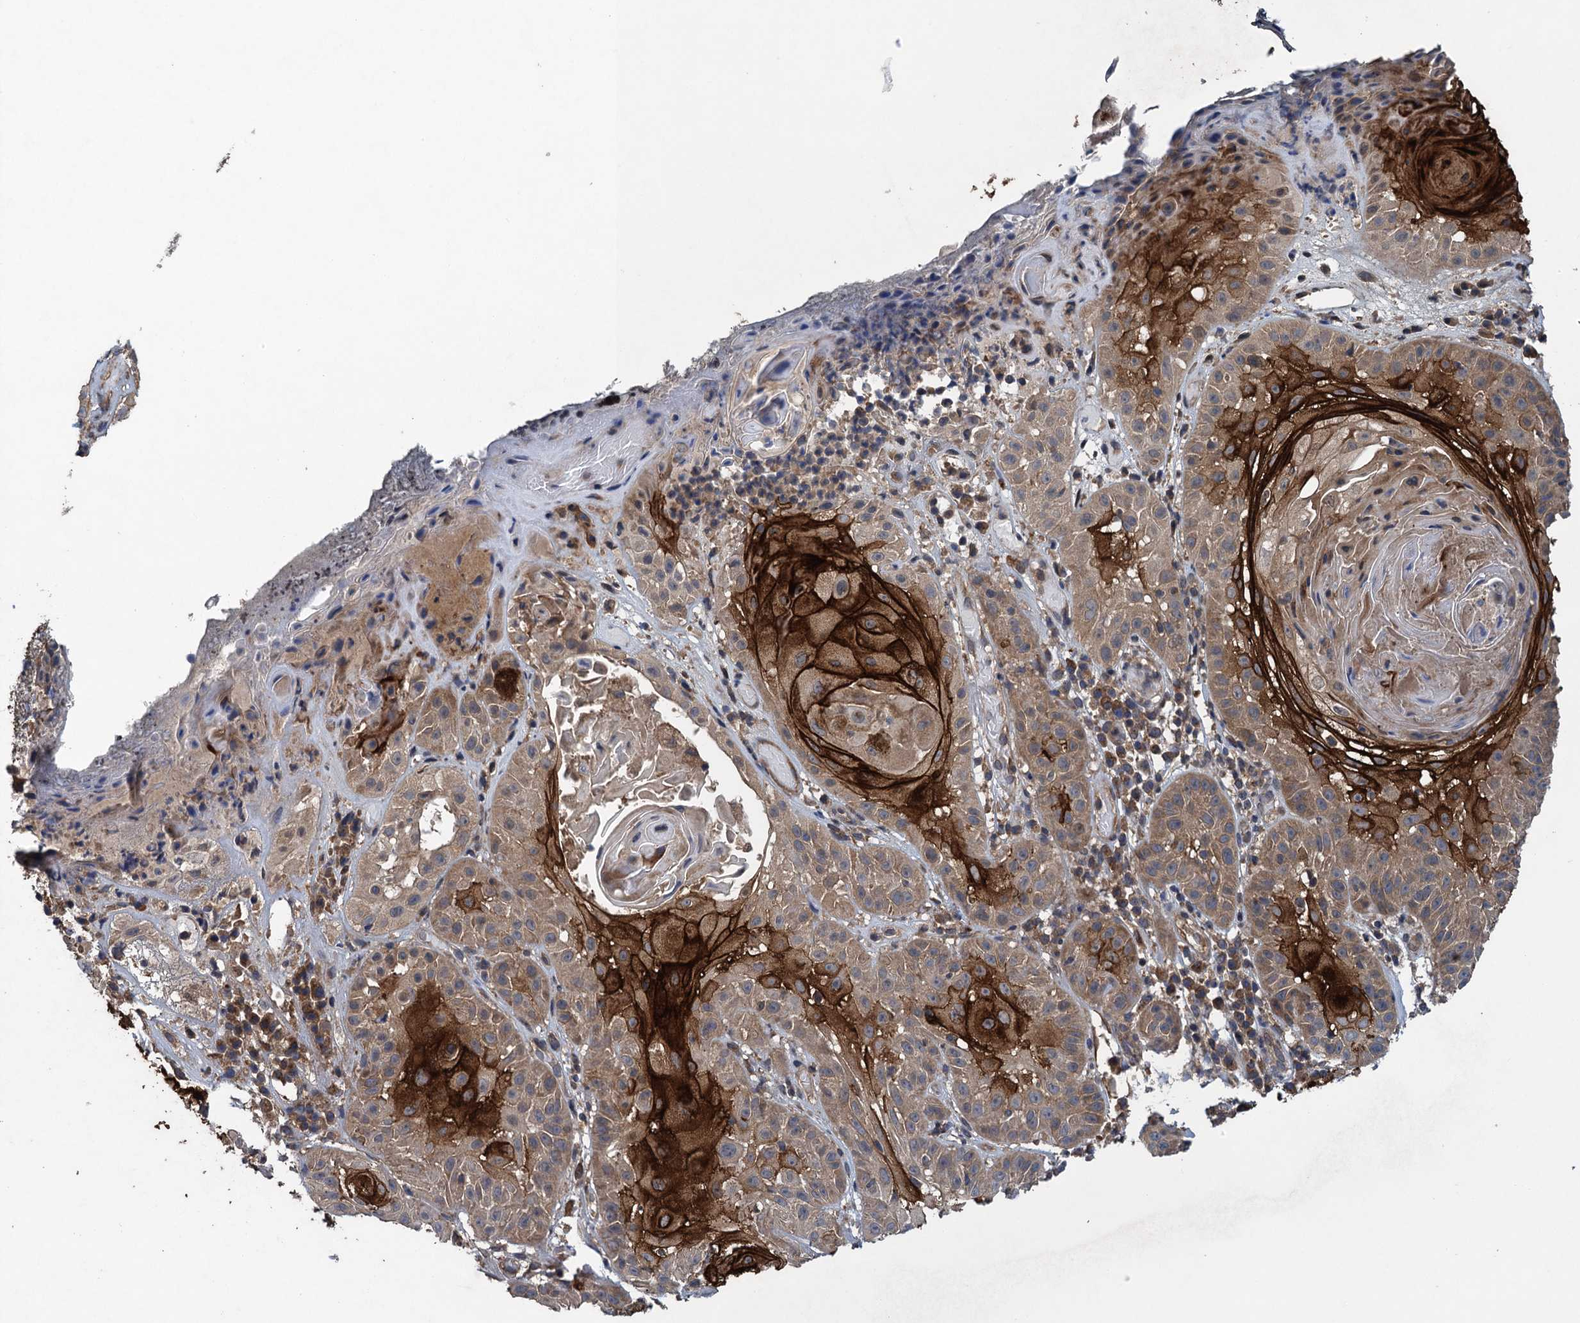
{"staining": {"intensity": "moderate", "quantity": ">75%", "location": "cytoplasmic/membranous"}, "tissue": "skin cancer", "cell_type": "Tumor cells", "image_type": "cancer", "snomed": [{"axis": "morphology", "description": "Normal tissue, NOS"}, {"axis": "morphology", "description": "Basal cell carcinoma"}, {"axis": "topography", "description": "Skin"}], "caption": "IHC of human skin basal cell carcinoma exhibits medium levels of moderate cytoplasmic/membranous expression in approximately >75% of tumor cells. The protein of interest is shown in brown color, while the nuclei are stained blue.", "gene": "CNTN5", "patient": {"sex": "male", "age": 93}}